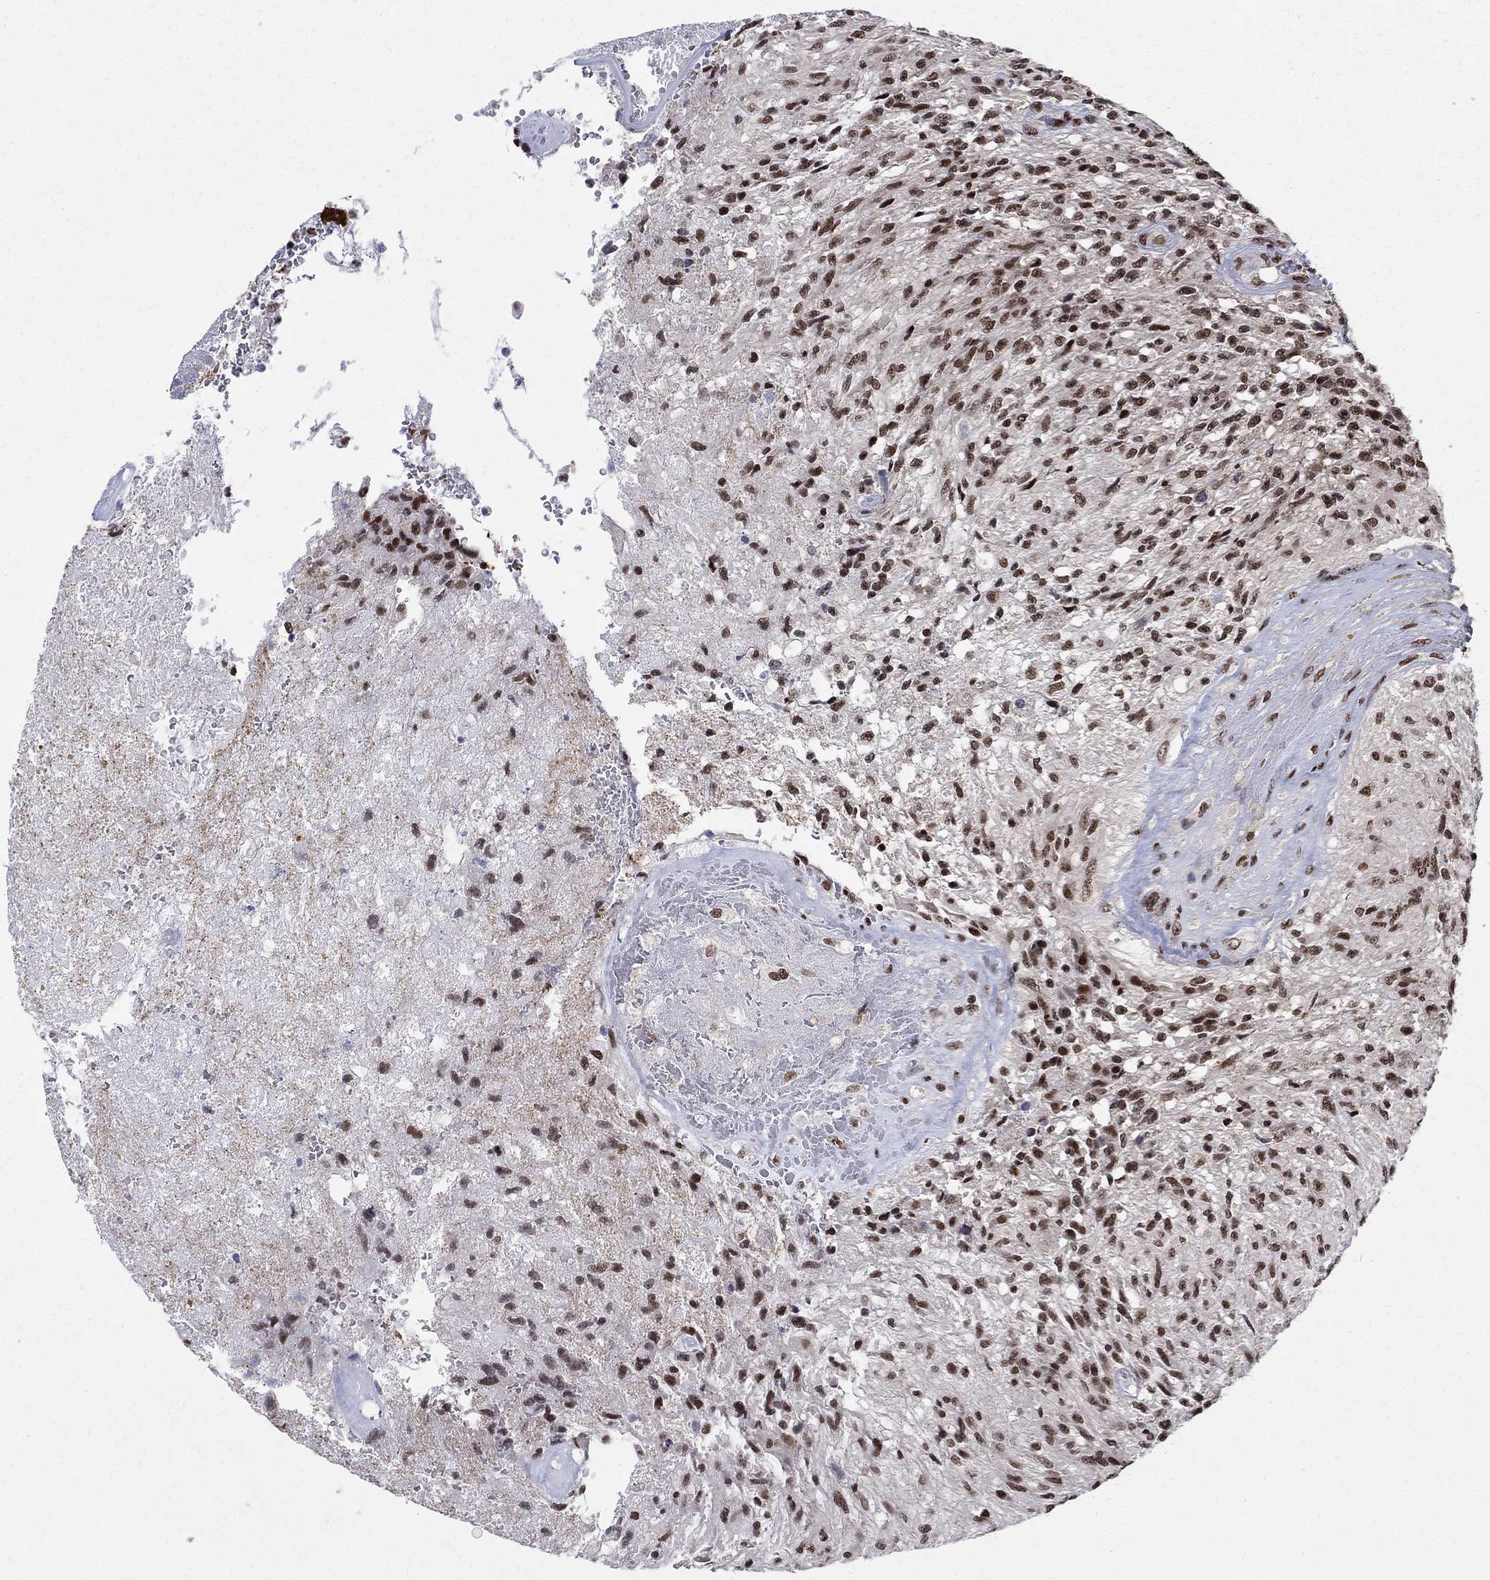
{"staining": {"intensity": "strong", "quantity": ">75%", "location": "nuclear"}, "tissue": "glioma", "cell_type": "Tumor cells", "image_type": "cancer", "snomed": [{"axis": "morphology", "description": "Glioma, malignant, High grade"}, {"axis": "topography", "description": "Brain"}], "caption": "There is high levels of strong nuclear positivity in tumor cells of glioma, as demonstrated by immunohistochemical staining (brown color).", "gene": "FBXO16", "patient": {"sex": "male", "age": 56}}